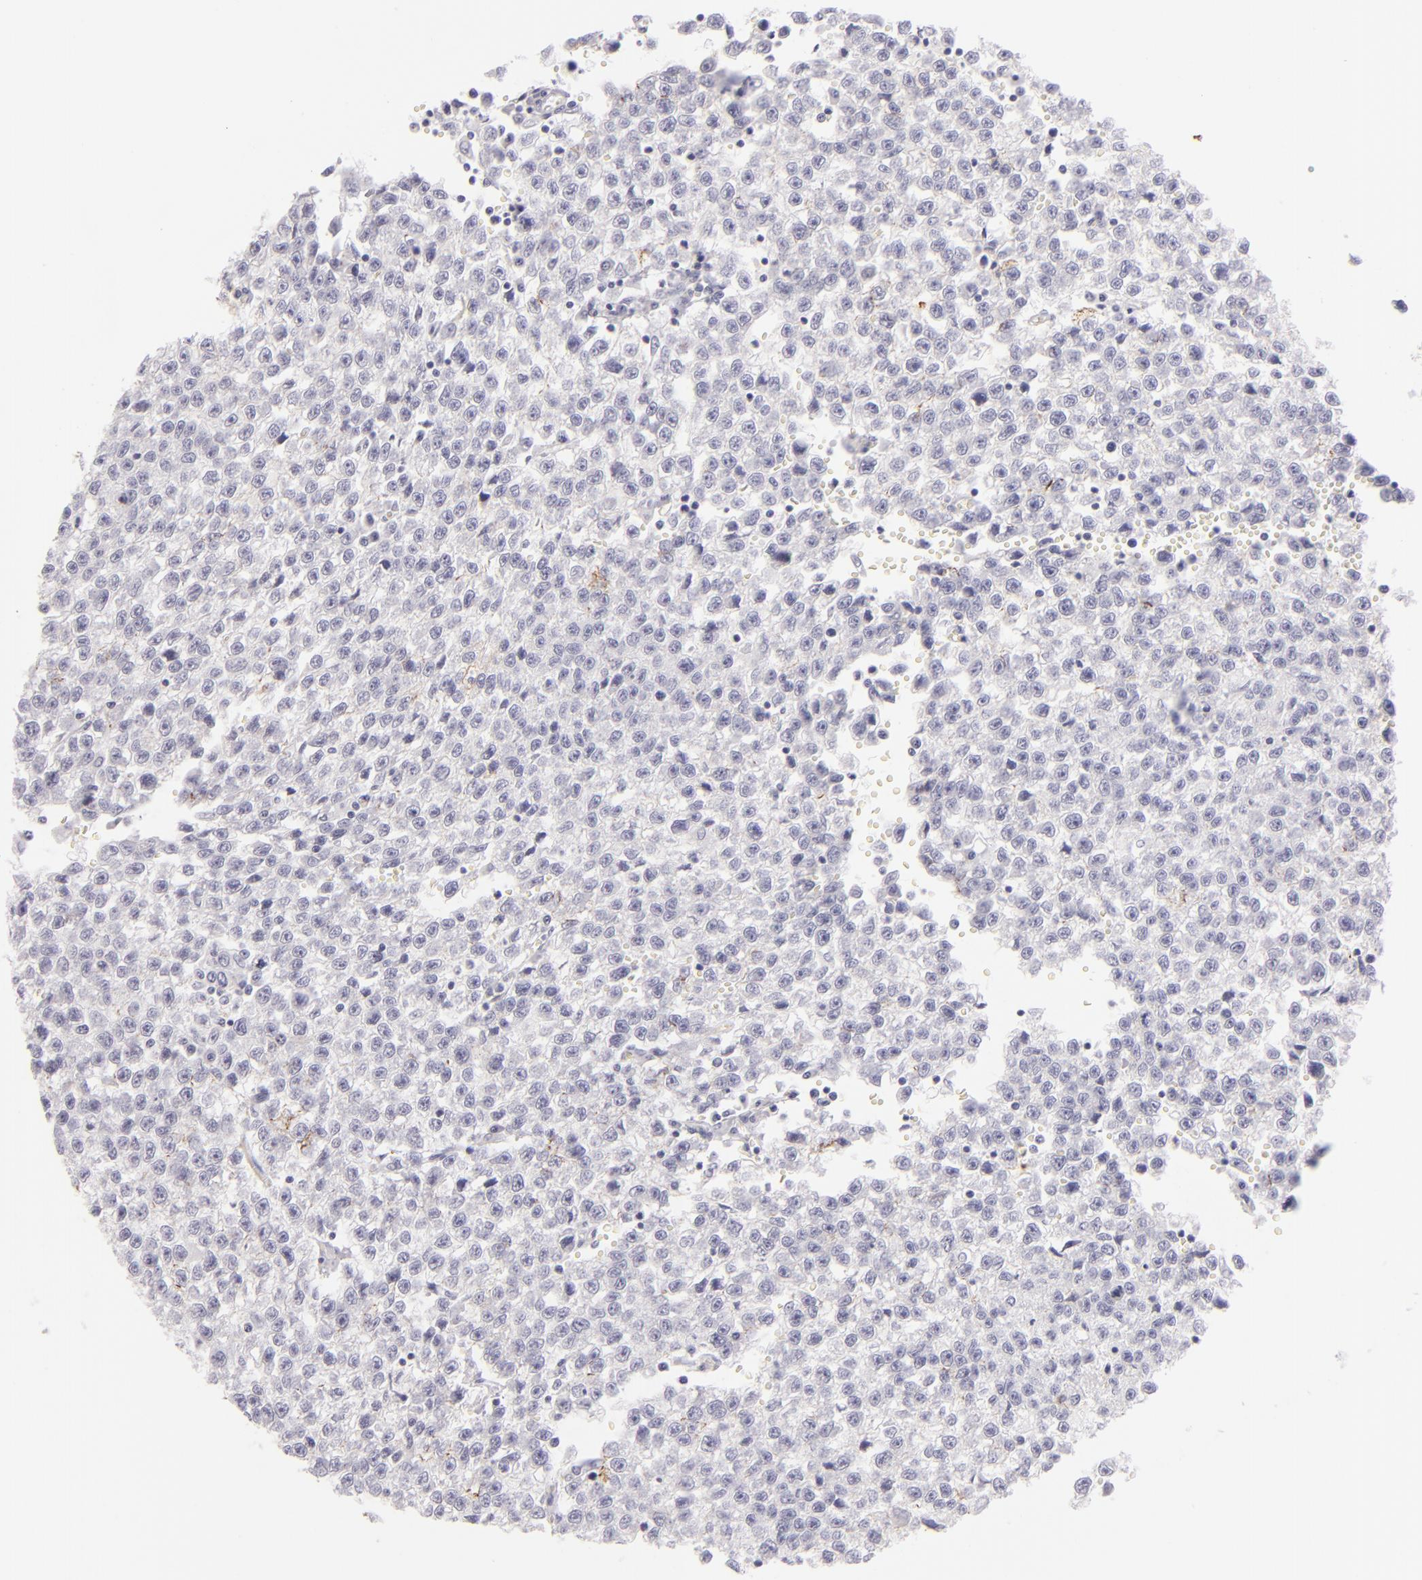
{"staining": {"intensity": "negative", "quantity": "none", "location": "none"}, "tissue": "testis cancer", "cell_type": "Tumor cells", "image_type": "cancer", "snomed": [{"axis": "morphology", "description": "Seminoma, NOS"}, {"axis": "topography", "description": "Testis"}], "caption": "The photomicrograph displays no staining of tumor cells in testis cancer (seminoma).", "gene": "CLDN4", "patient": {"sex": "male", "age": 35}}